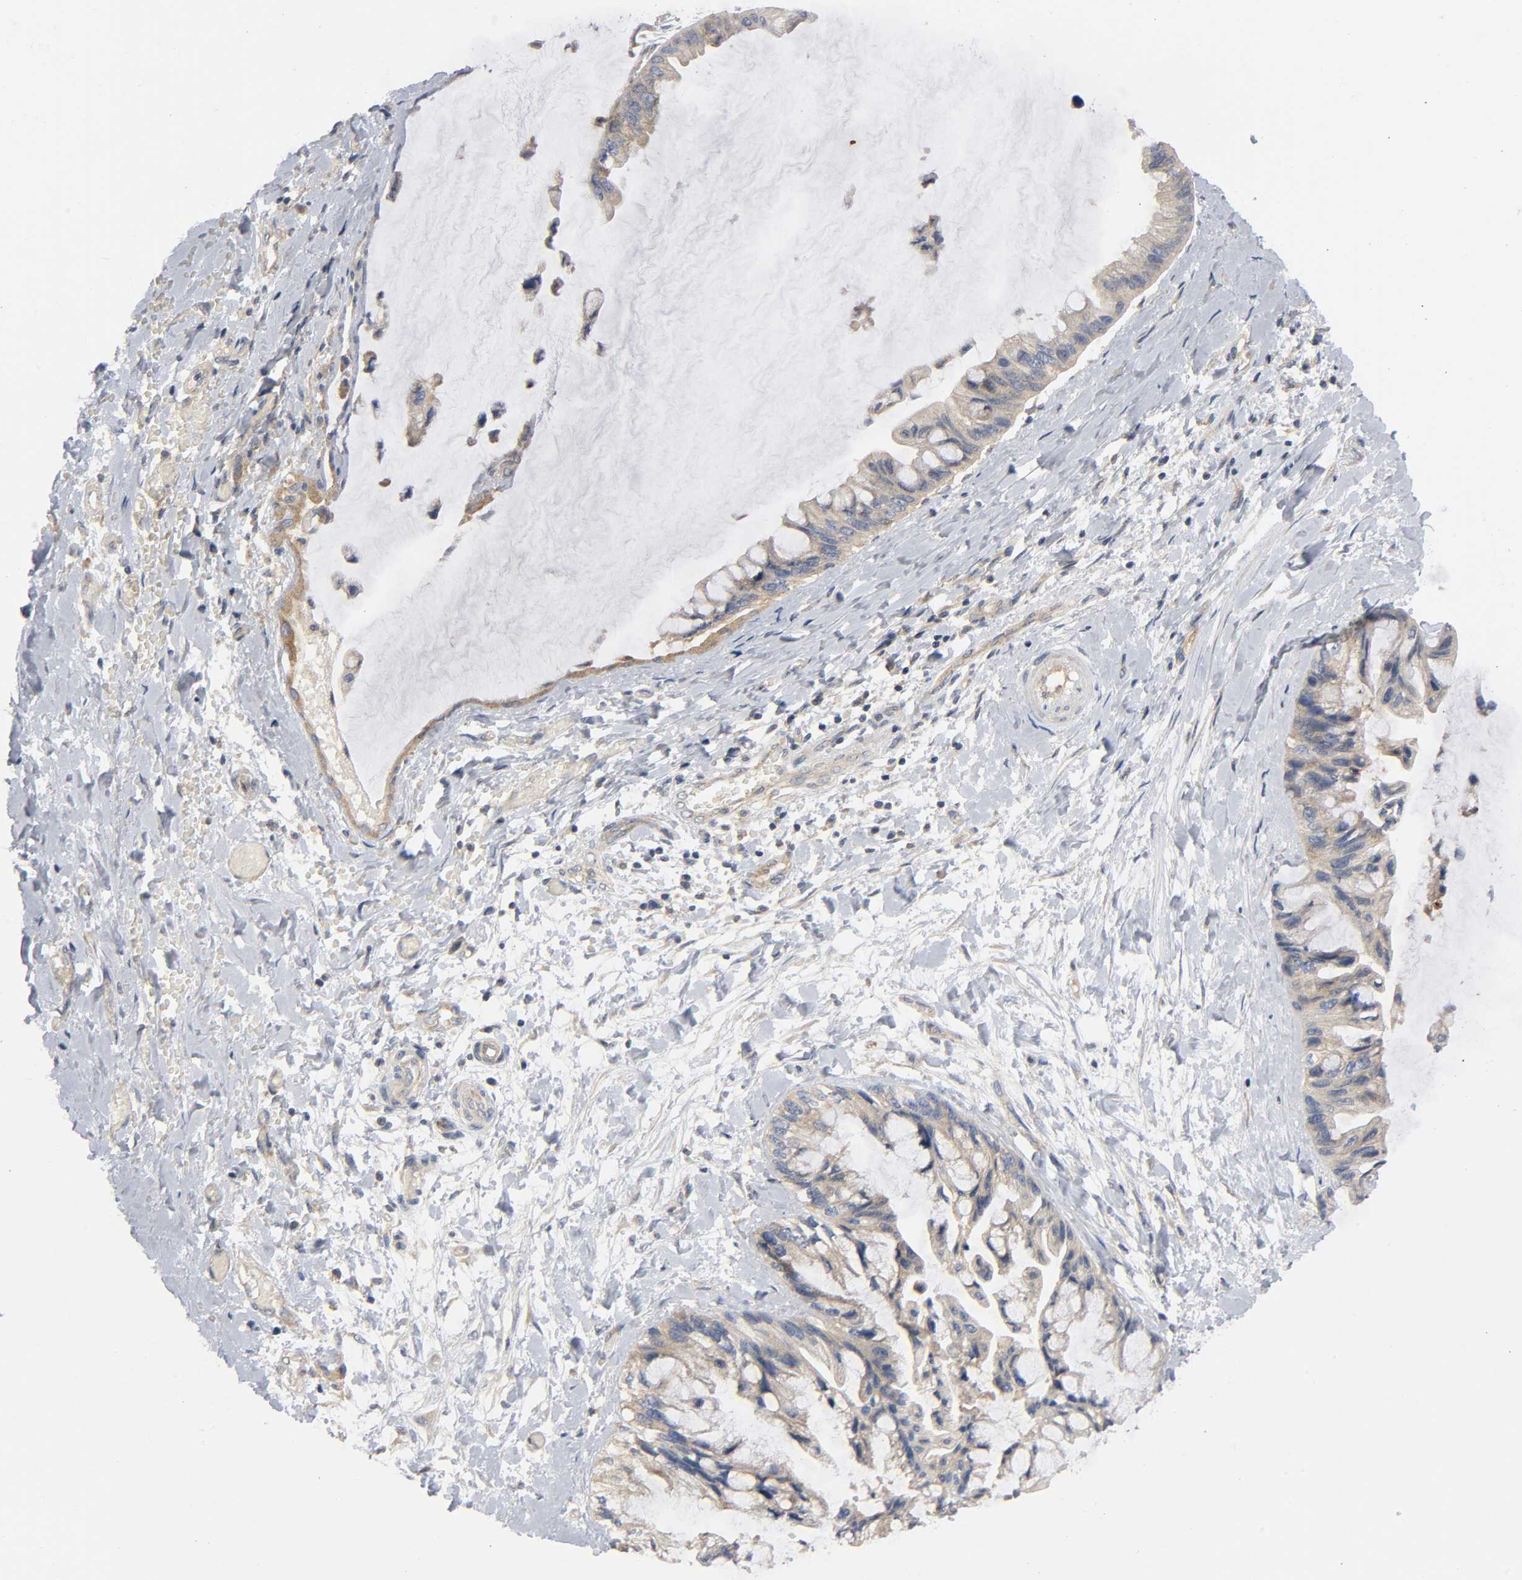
{"staining": {"intensity": "weak", "quantity": ">75%", "location": "cytoplasmic/membranous"}, "tissue": "ovarian cancer", "cell_type": "Tumor cells", "image_type": "cancer", "snomed": [{"axis": "morphology", "description": "Cystadenocarcinoma, mucinous, NOS"}, {"axis": "topography", "description": "Ovary"}], "caption": "Immunohistochemical staining of ovarian cancer (mucinous cystadenocarcinoma) shows low levels of weak cytoplasmic/membranous expression in approximately >75% of tumor cells.", "gene": "HDAC6", "patient": {"sex": "female", "age": 39}}